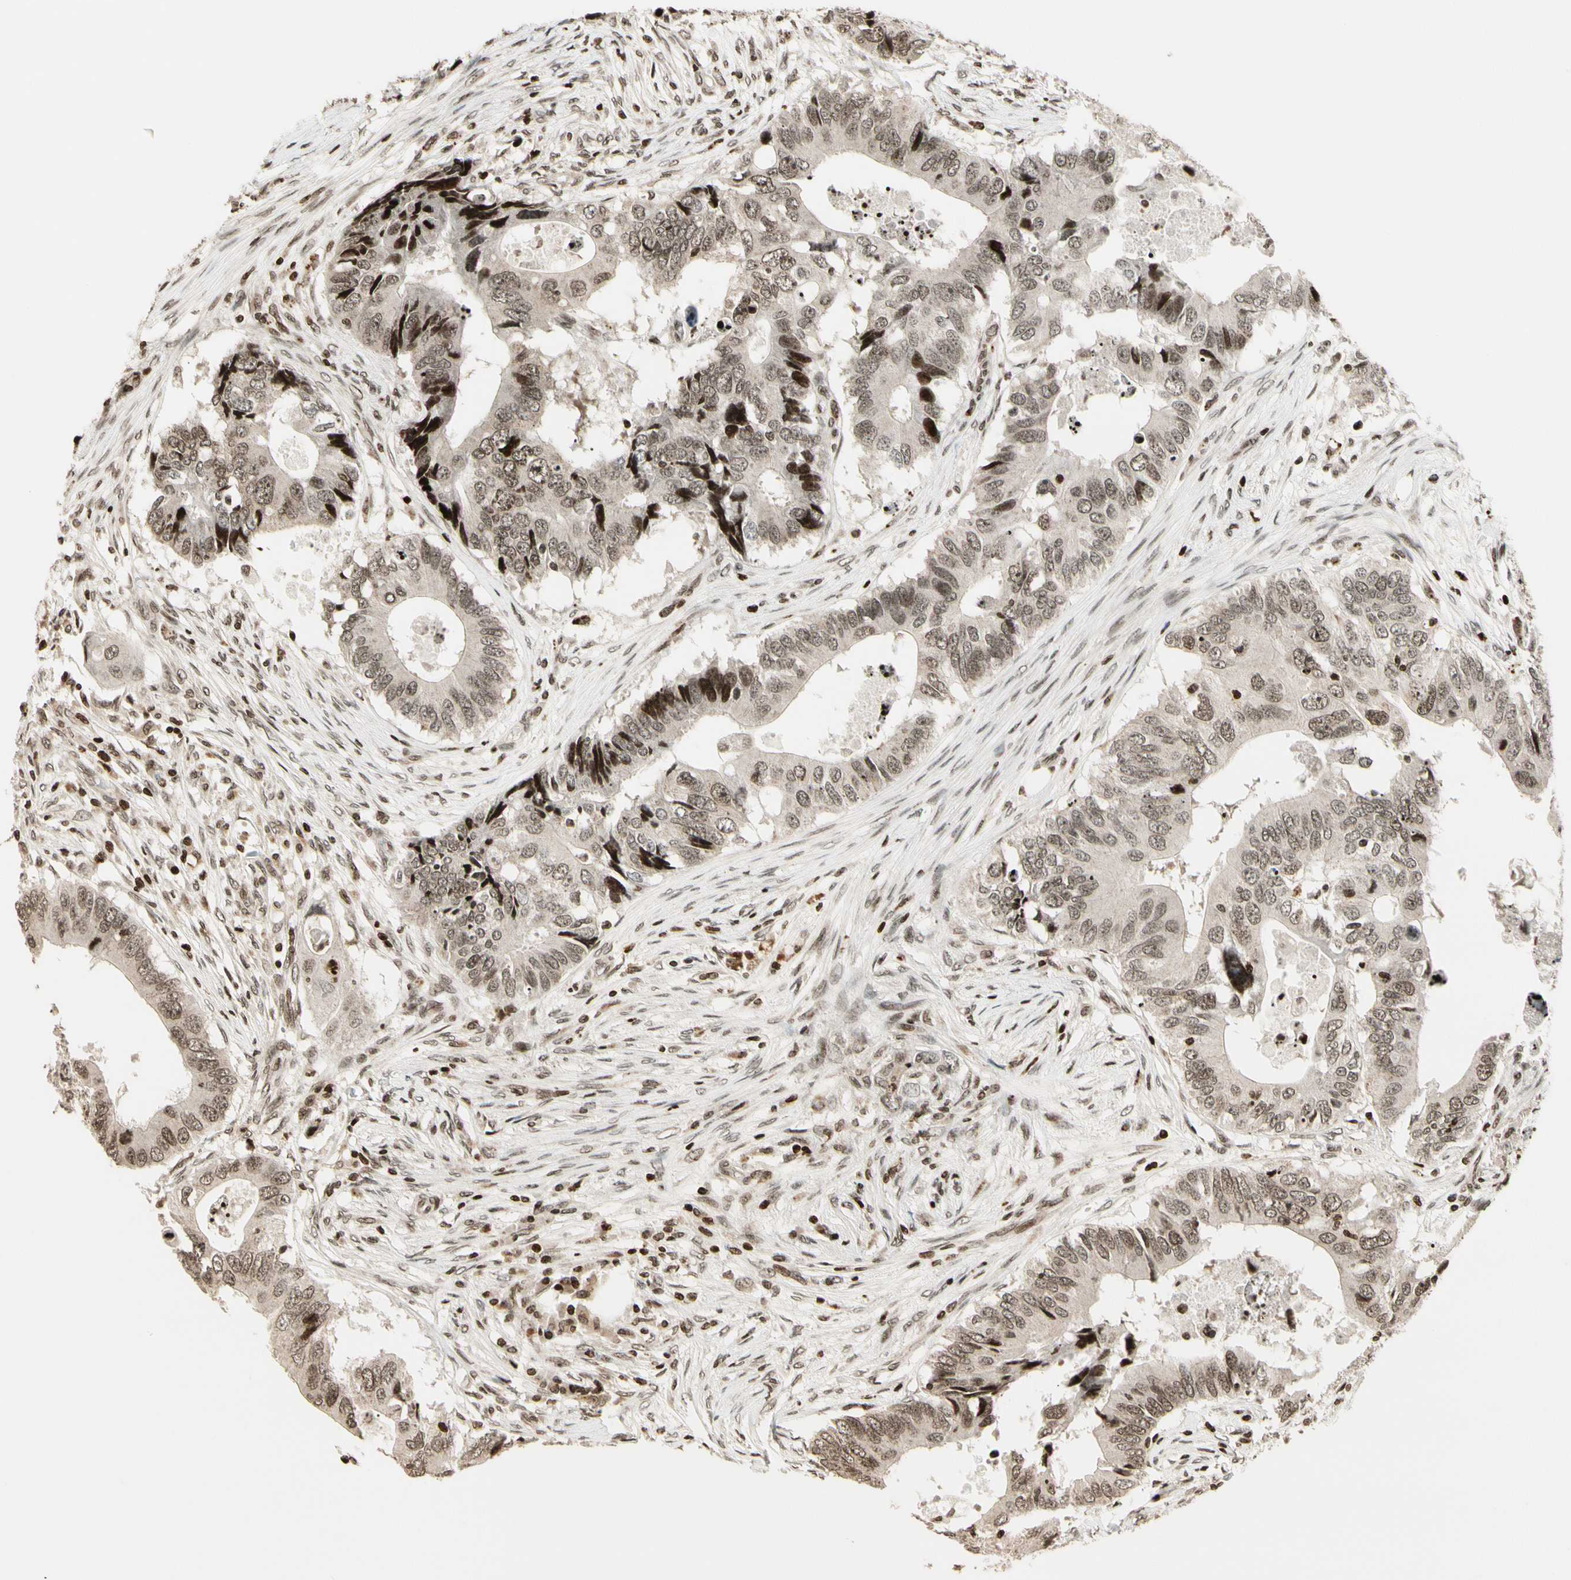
{"staining": {"intensity": "weak", "quantity": ">75%", "location": "nuclear"}, "tissue": "colorectal cancer", "cell_type": "Tumor cells", "image_type": "cancer", "snomed": [{"axis": "morphology", "description": "Adenocarcinoma, NOS"}, {"axis": "topography", "description": "Colon"}], "caption": "A photomicrograph showing weak nuclear positivity in approximately >75% of tumor cells in adenocarcinoma (colorectal), as visualized by brown immunohistochemical staining.", "gene": "TSHZ3", "patient": {"sex": "male", "age": 71}}